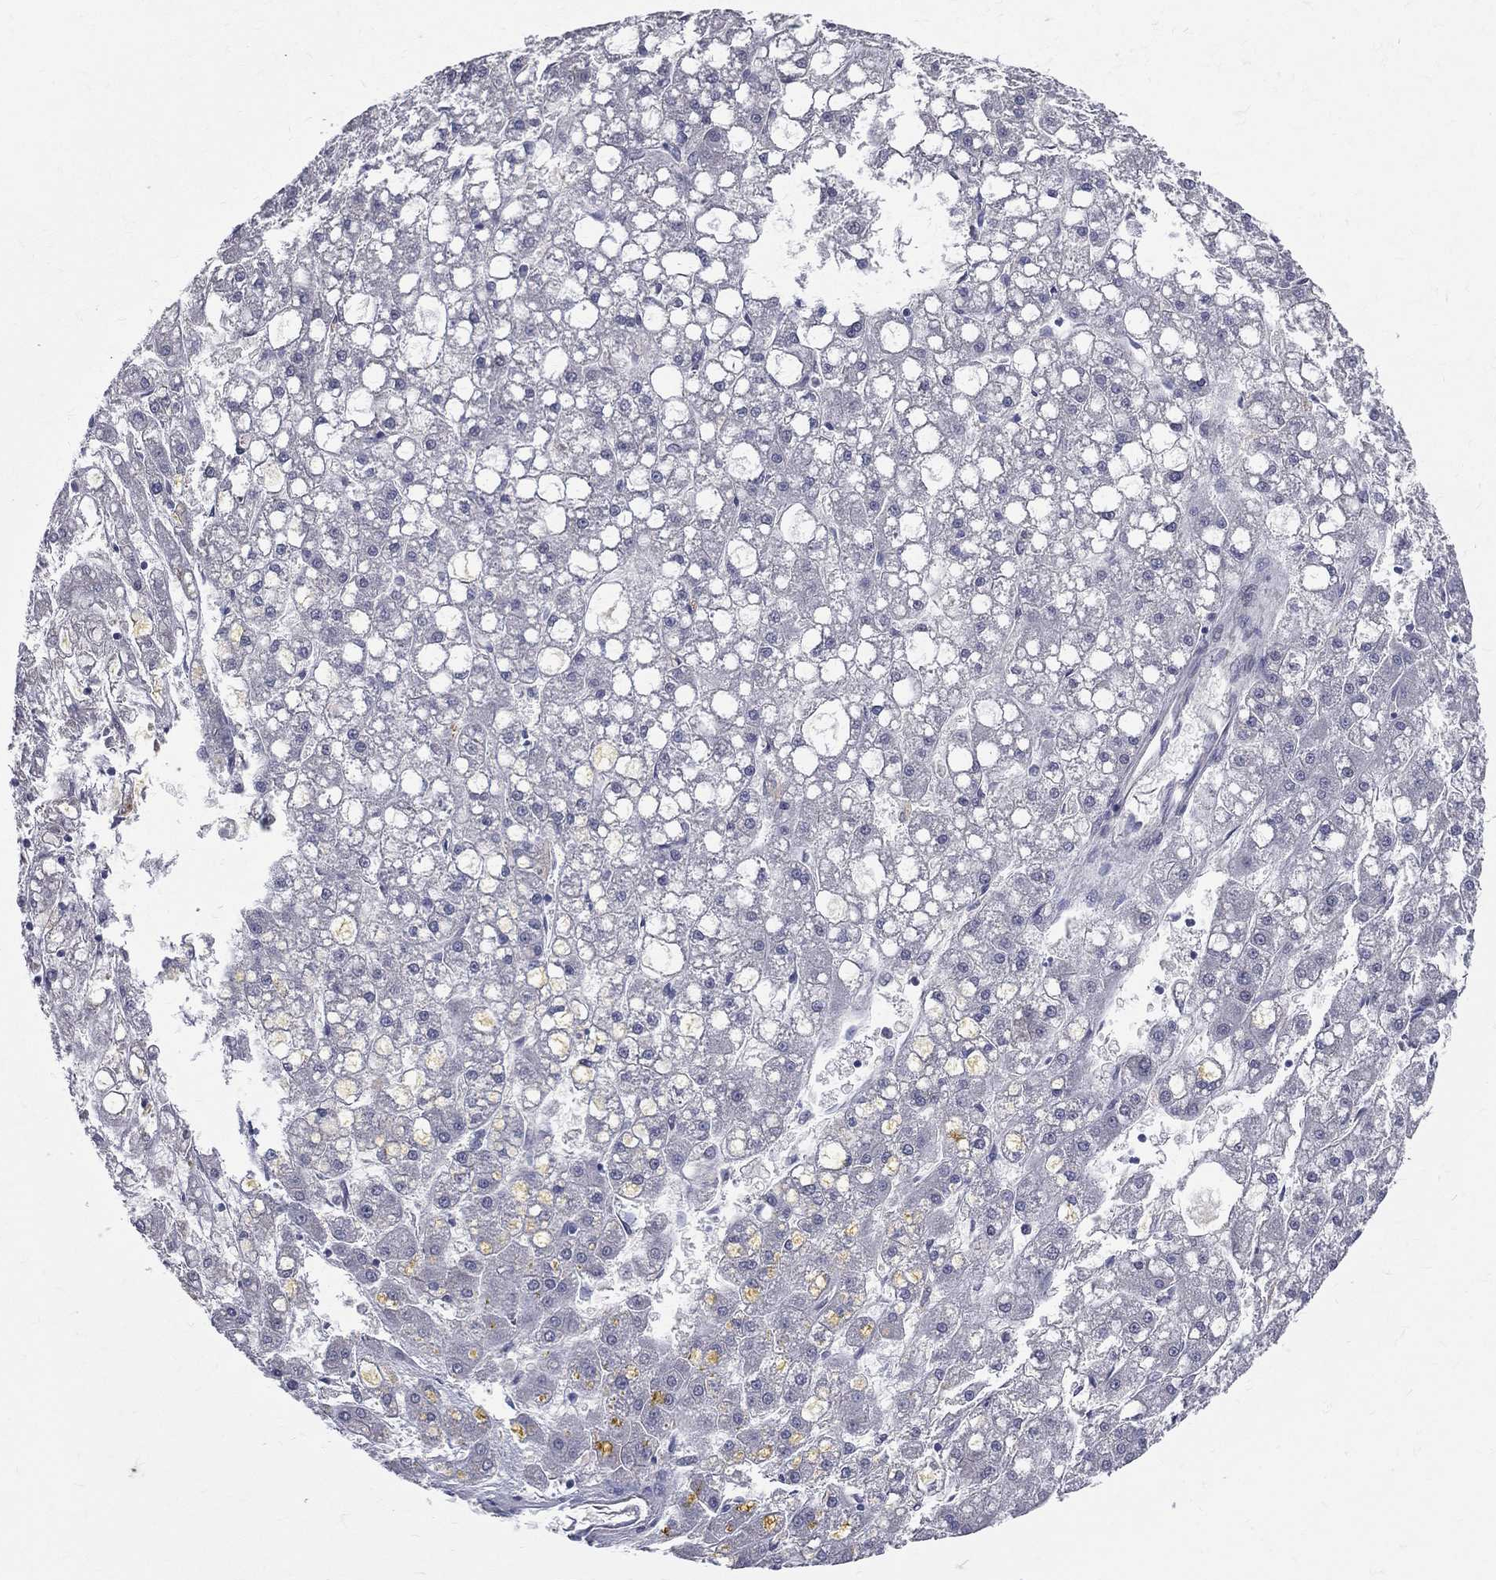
{"staining": {"intensity": "negative", "quantity": "none", "location": "none"}, "tissue": "liver cancer", "cell_type": "Tumor cells", "image_type": "cancer", "snomed": [{"axis": "morphology", "description": "Carcinoma, Hepatocellular, NOS"}, {"axis": "topography", "description": "Liver"}], "caption": "DAB immunohistochemical staining of hepatocellular carcinoma (liver) shows no significant positivity in tumor cells. Brightfield microscopy of immunohistochemistry (IHC) stained with DAB (3,3'-diaminobenzidine) (brown) and hematoxylin (blue), captured at high magnification.", "gene": "DLG4", "patient": {"sex": "male", "age": 67}}